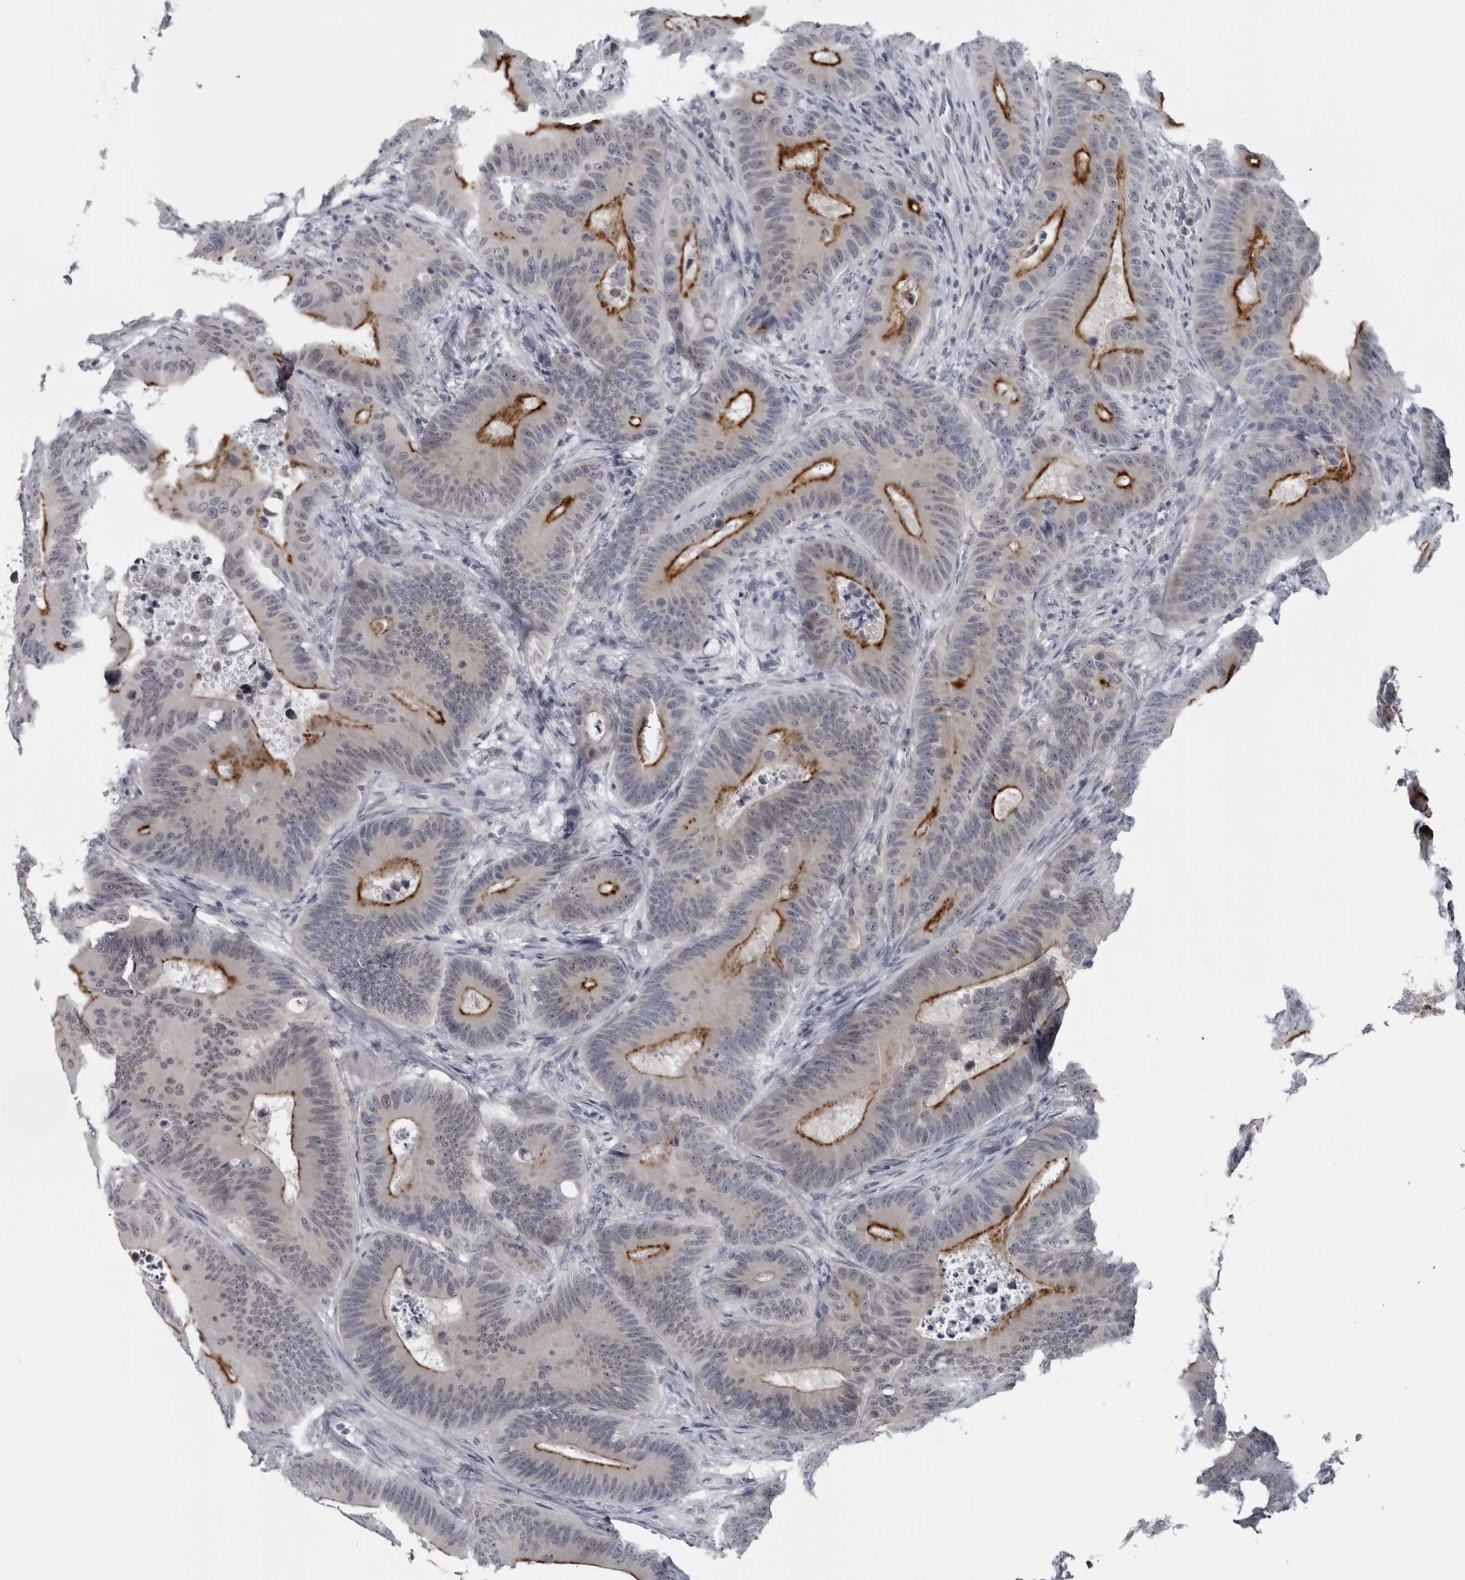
{"staining": {"intensity": "strong", "quantity": "25%-75%", "location": "cytoplasmic/membranous"}, "tissue": "colorectal cancer", "cell_type": "Tumor cells", "image_type": "cancer", "snomed": [{"axis": "morphology", "description": "Adenocarcinoma, NOS"}, {"axis": "topography", "description": "Colon"}], "caption": "Immunohistochemical staining of colorectal cancer reveals high levels of strong cytoplasmic/membranous staining in about 25%-75% of tumor cells. (DAB (3,3'-diaminobenzidine) = brown stain, brightfield microscopy at high magnification).", "gene": "MYOC", "patient": {"sex": "male", "age": 83}}